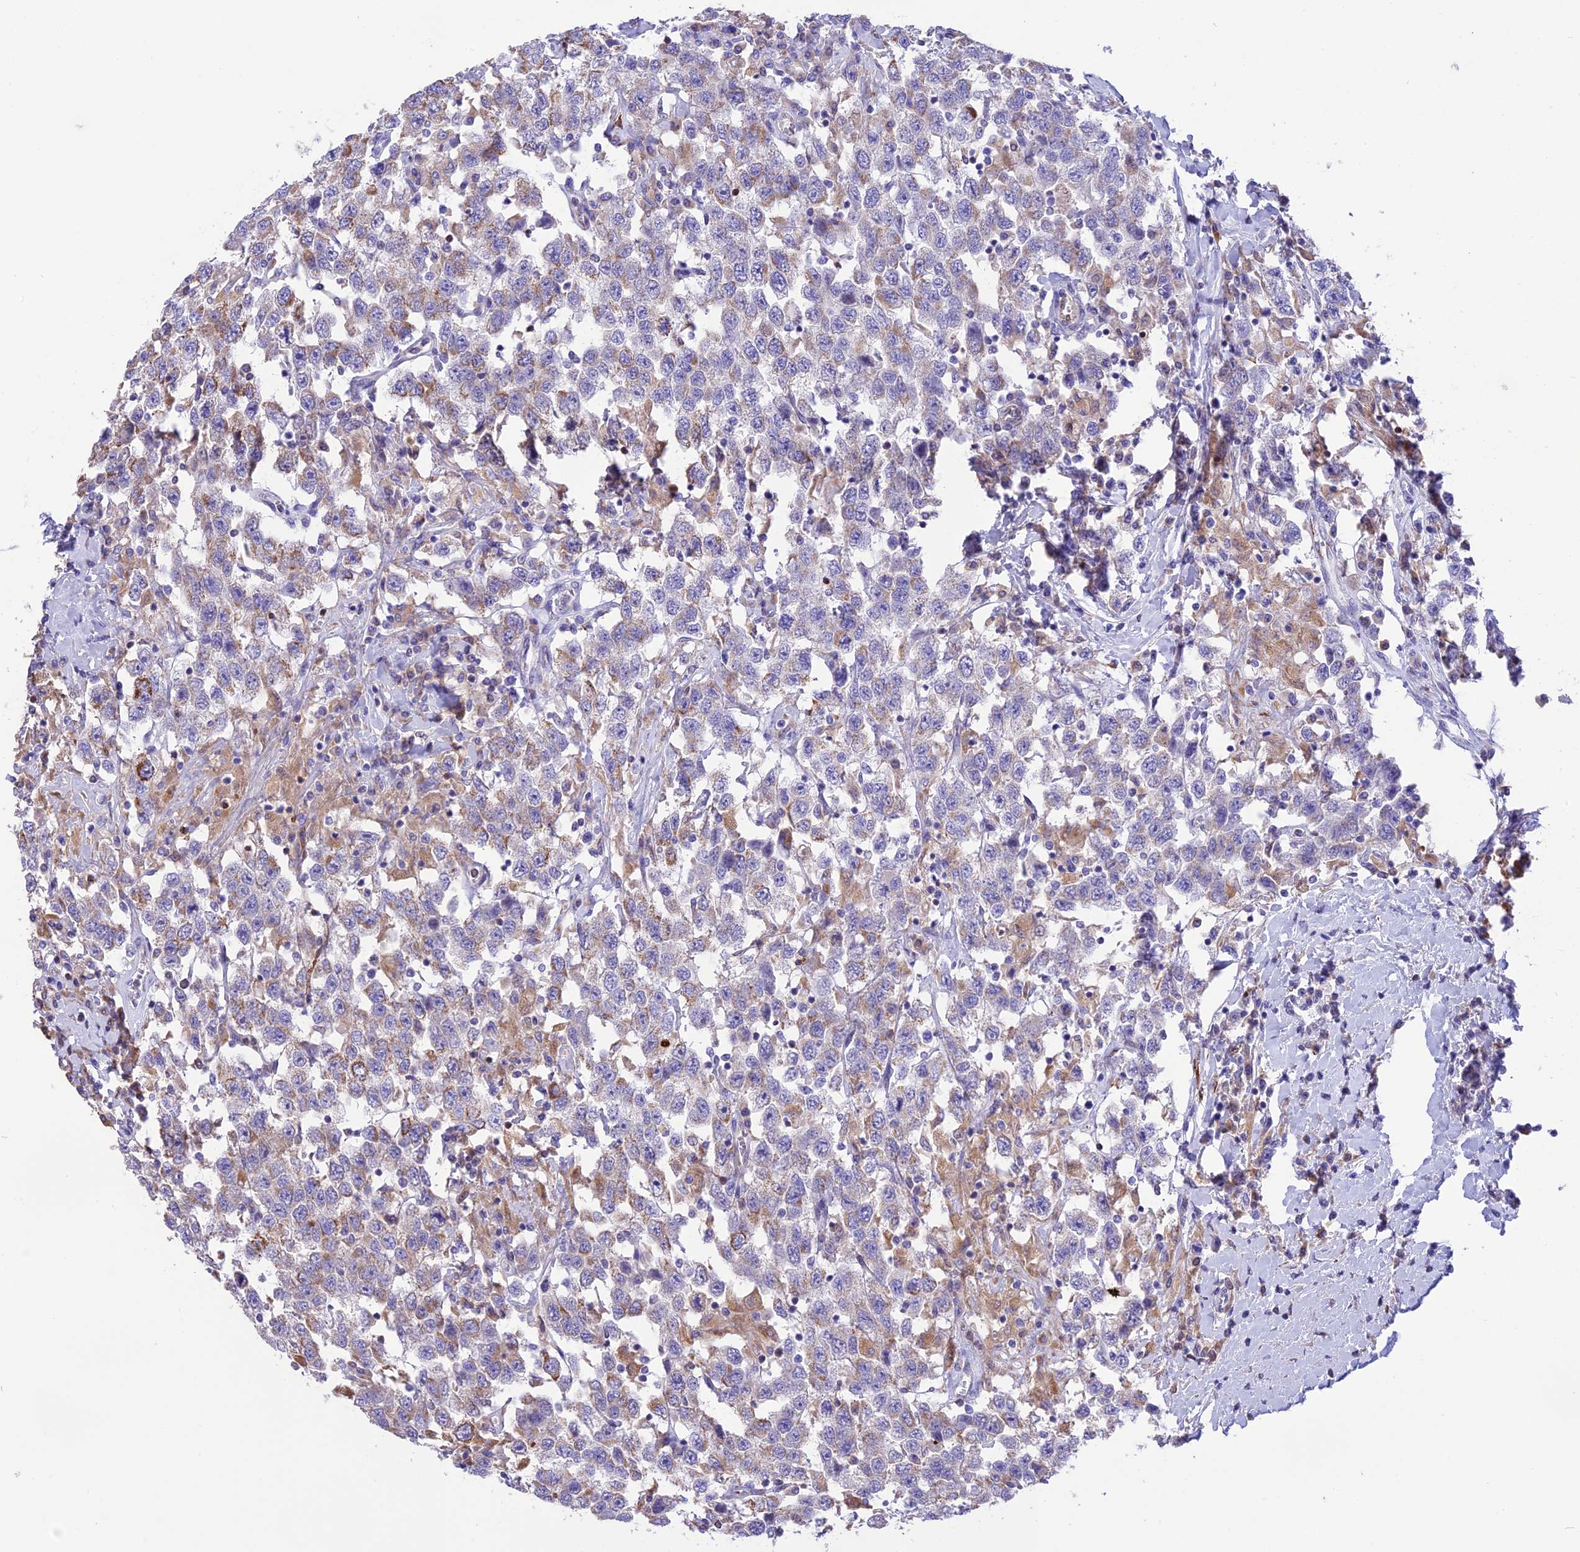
{"staining": {"intensity": "weak", "quantity": "<25%", "location": "cytoplasmic/membranous"}, "tissue": "testis cancer", "cell_type": "Tumor cells", "image_type": "cancer", "snomed": [{"axis": "morphology", "description": "Seminoma, NOS"}, {"axis": "topography", "description": "Testis"}], "caption": "Testis cancer was stained to show a protein in brown. There is no significant staining in tumor cells. Nuclei are stained in blue.", "gene": "DOC2B", "patient": {"sex": "male", "age": 41}}